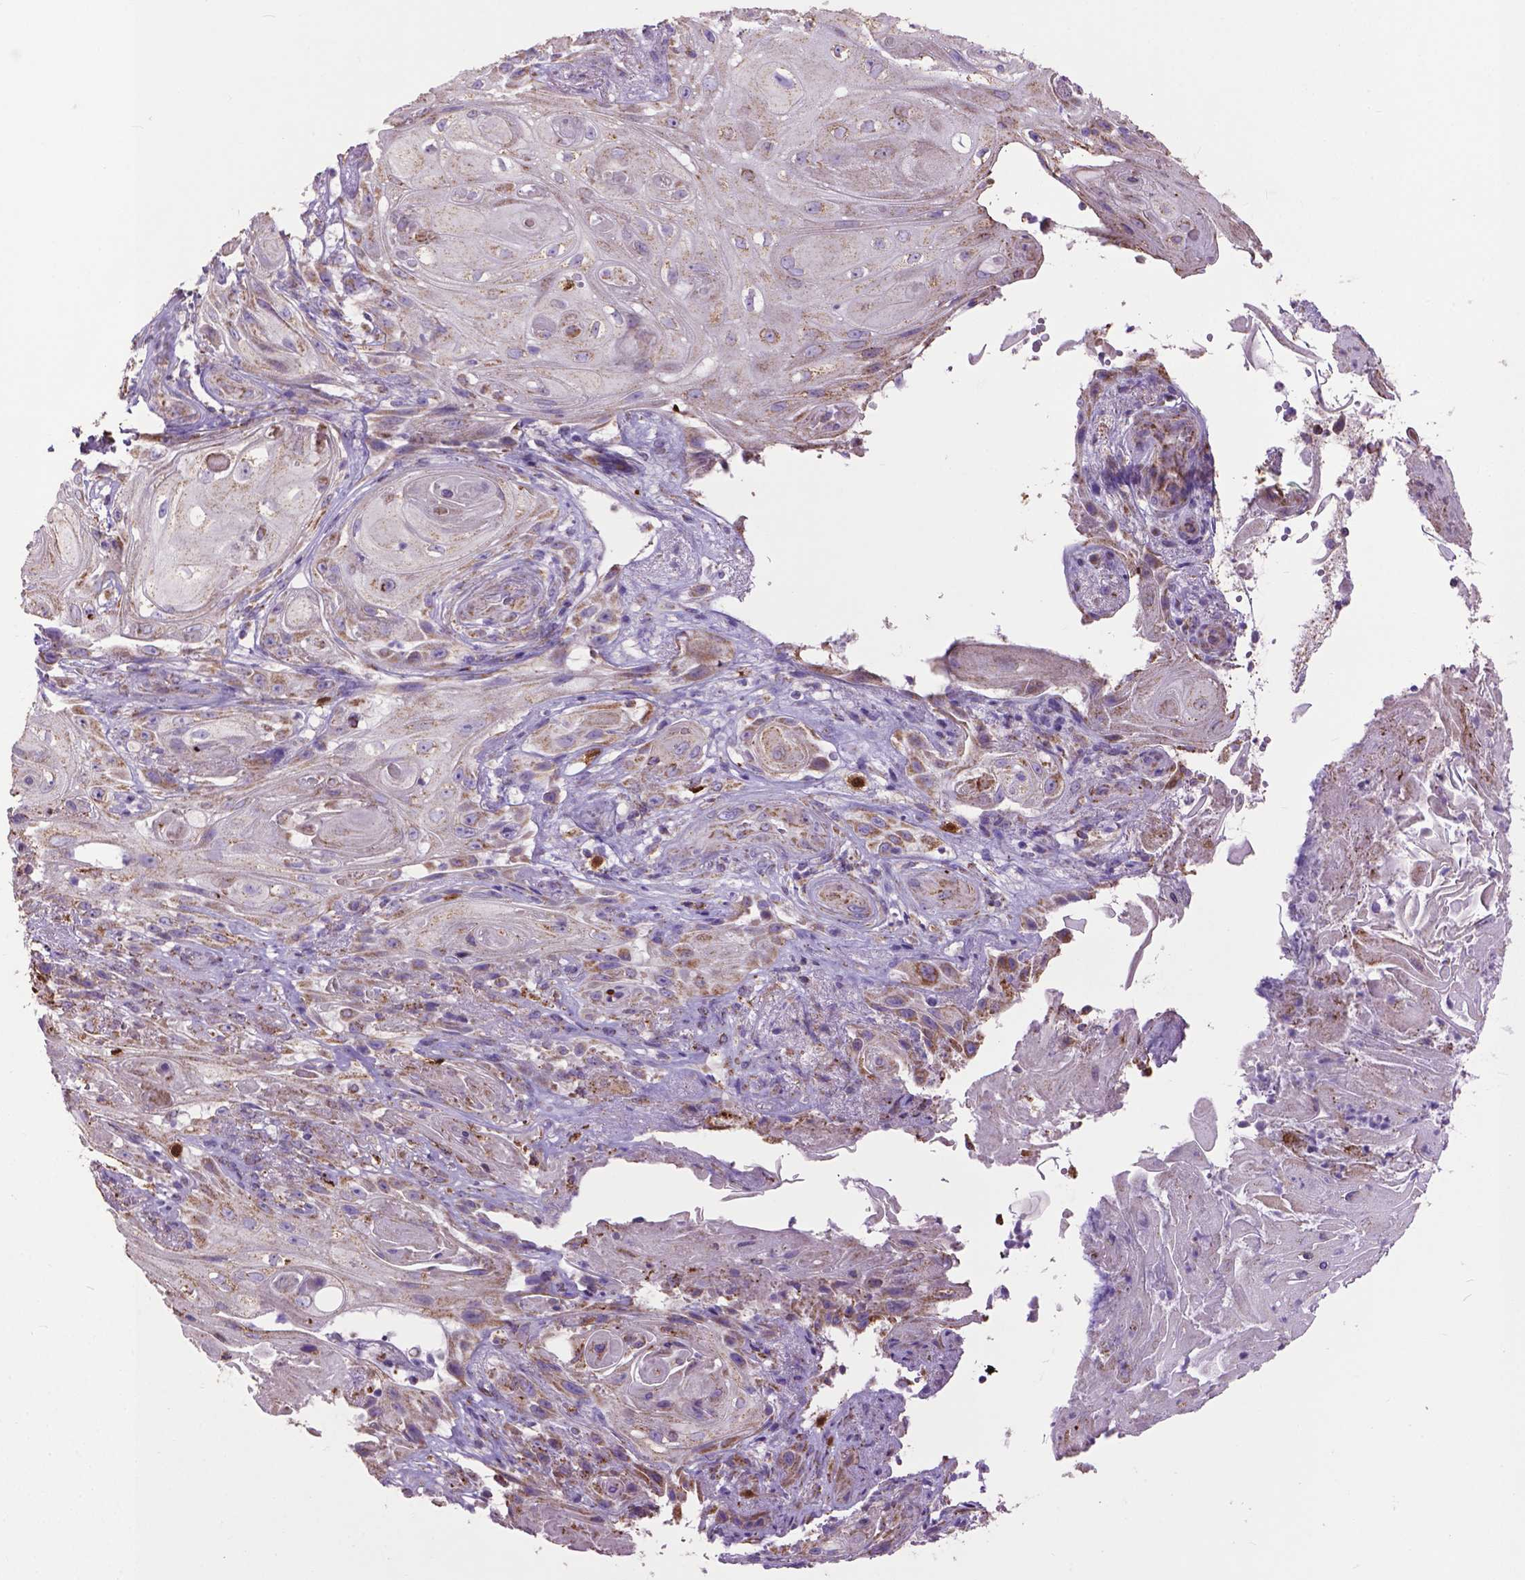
{"staining": {"intensity": "weak", "quantity": ">75%", "location": "cytoplasmic/membranous"}, "tissue": "skin cancer", "cell_type": "Tumor cells", "image_type": "cancer", "snomed": [{"axis": "morphology", "description": "Squamous cell carcinoma, NOS"}, {"axis": "topography", "description": "Skin"}], "caption": "IHC of squamous cell carcinoma (skin) exhibits low levels of weak cytoplasmic/membranous positivity in about >75% of tumor cells.", "gene": "VDAC1", "patient": {"sex": "male", "age": 62}}